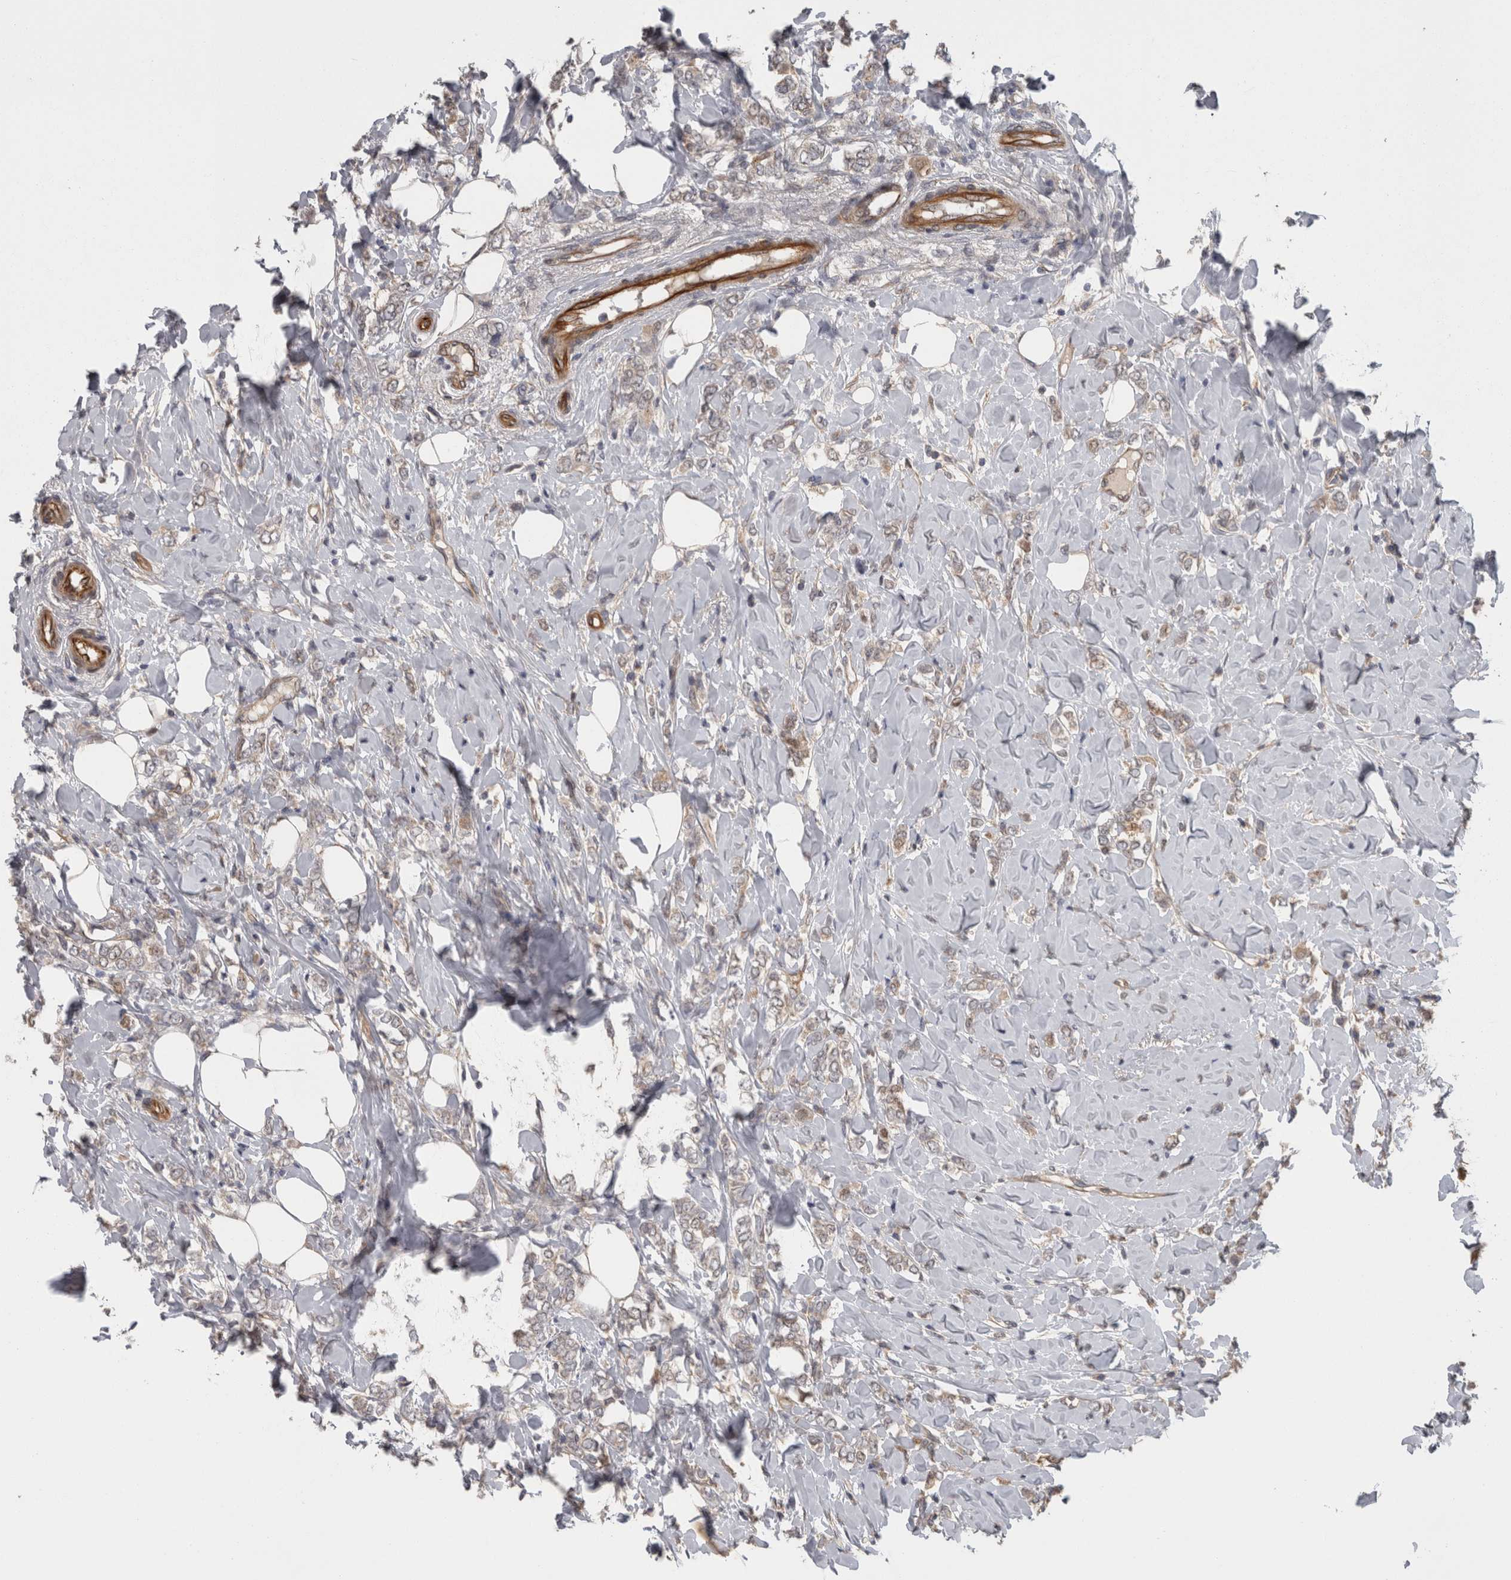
{"staining": {"intensity": "weak", "quantity": "<25%", "location": "cytoplasmic/membranous"}, "tissue": "breast cancer", "cell_type": "Tumor cells", "image_type": "cancer", "snomed": [{"axis": "morphology", "description": "Normal tissue, NOS"}, {"axis": "morphology", "description": "Lobular carcinoma"}, {"axis": "topography", "description": "Breast"}], "caption": "Human breast cancer stained for a protein using IHC shows no staining in tumor cells.", "gene": "RMDN1", "patient": {"sex": "female", "age": 47}}